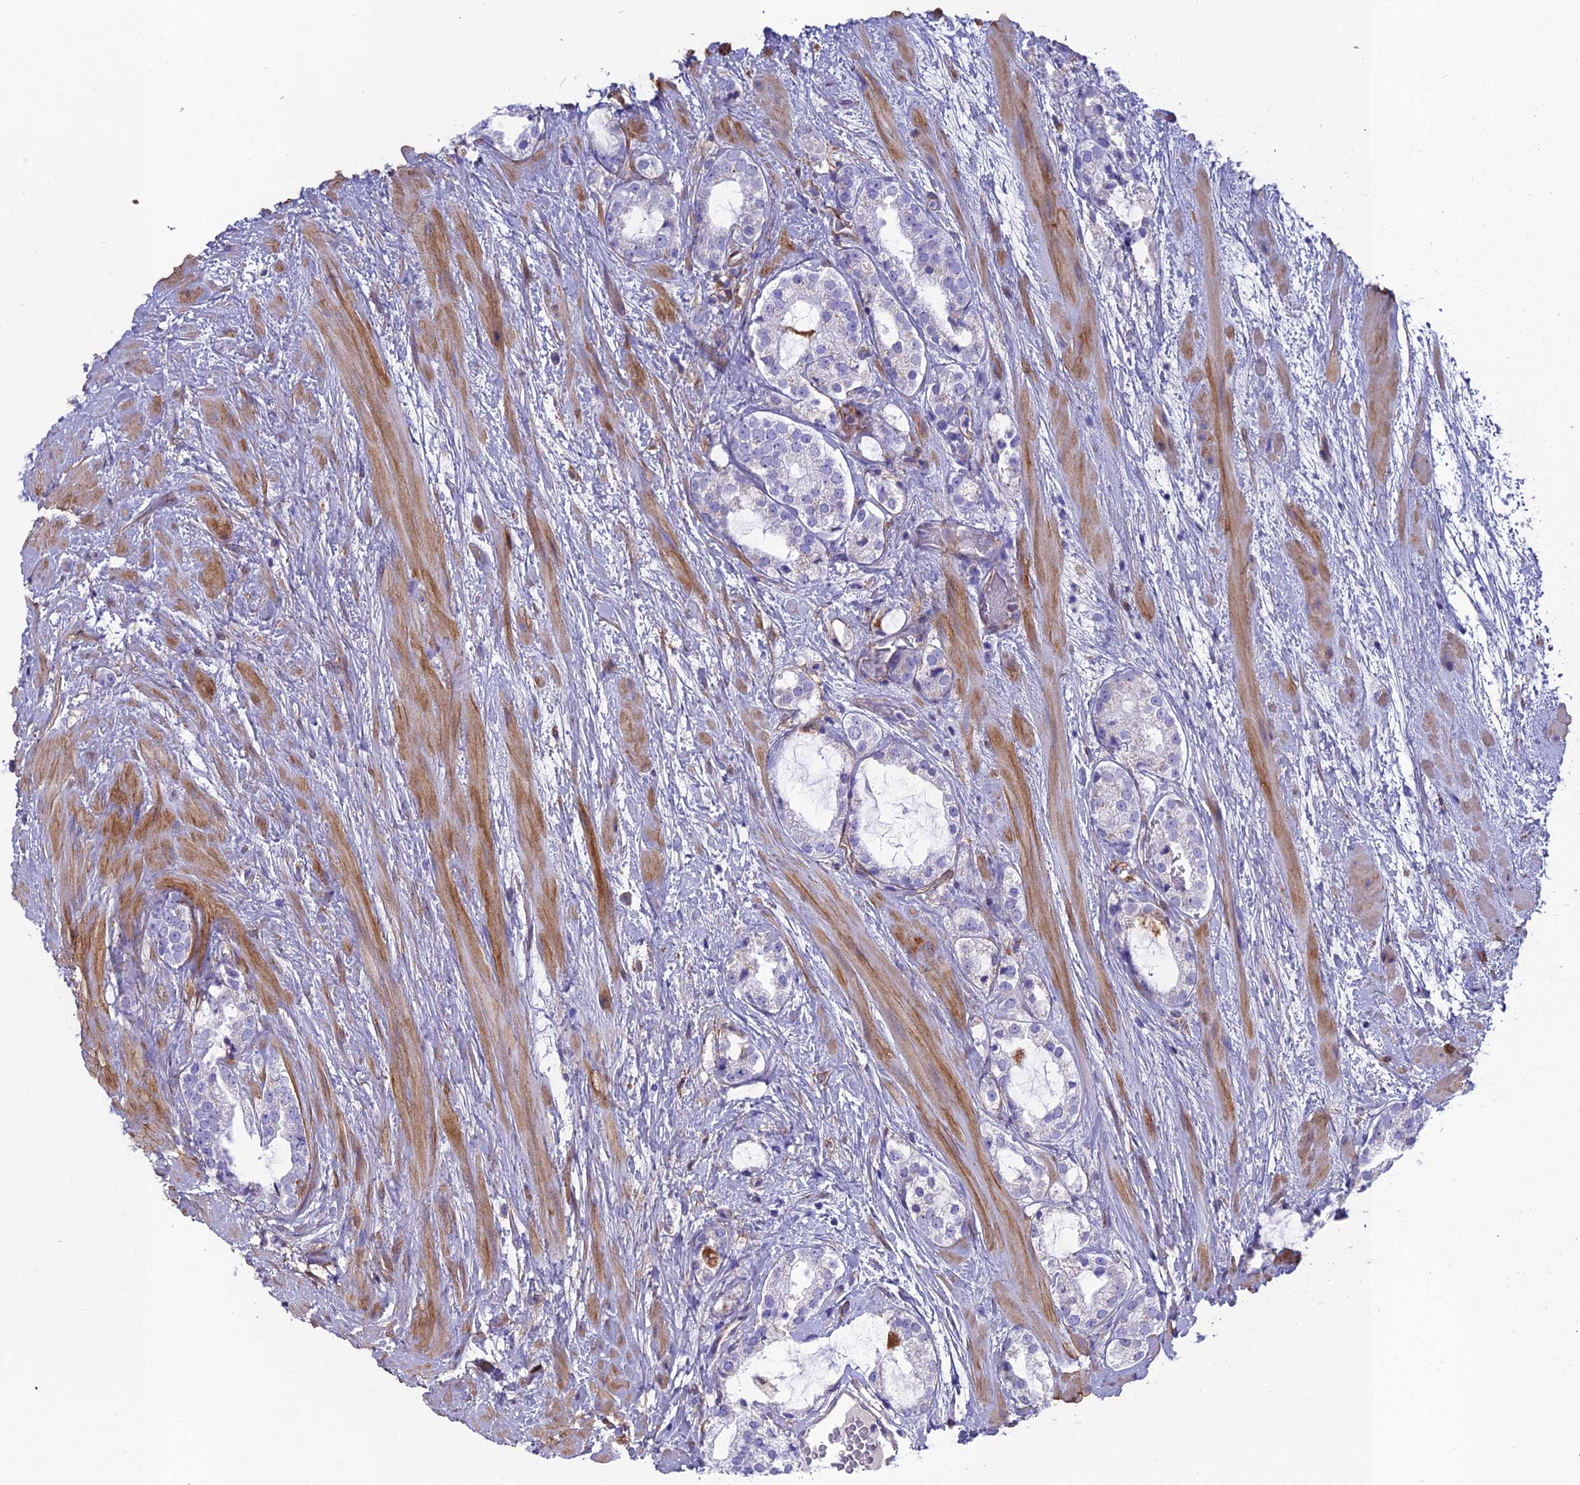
{"staining": {"intensity": "negative", "quantity": "none", "location": "none"}, "tissue": "prostate cancer", "cell_type": "Tumor cells", "image_type": "cancer", "snomed": [{"axis": "morphology", "description": "Adenocarcinoma, High grade"}, {"axis": "topography", "description": "Prostate"}], "caption": "This image is of prostate adenocarcinoma (high-grade) stained with immunohistochemistry to label a protein in brown with the nuclei are counter-stained blue. There is no staining in tumor cells.", "gene": "TNS1", "patient": {"sex": "male", "age": 64}}